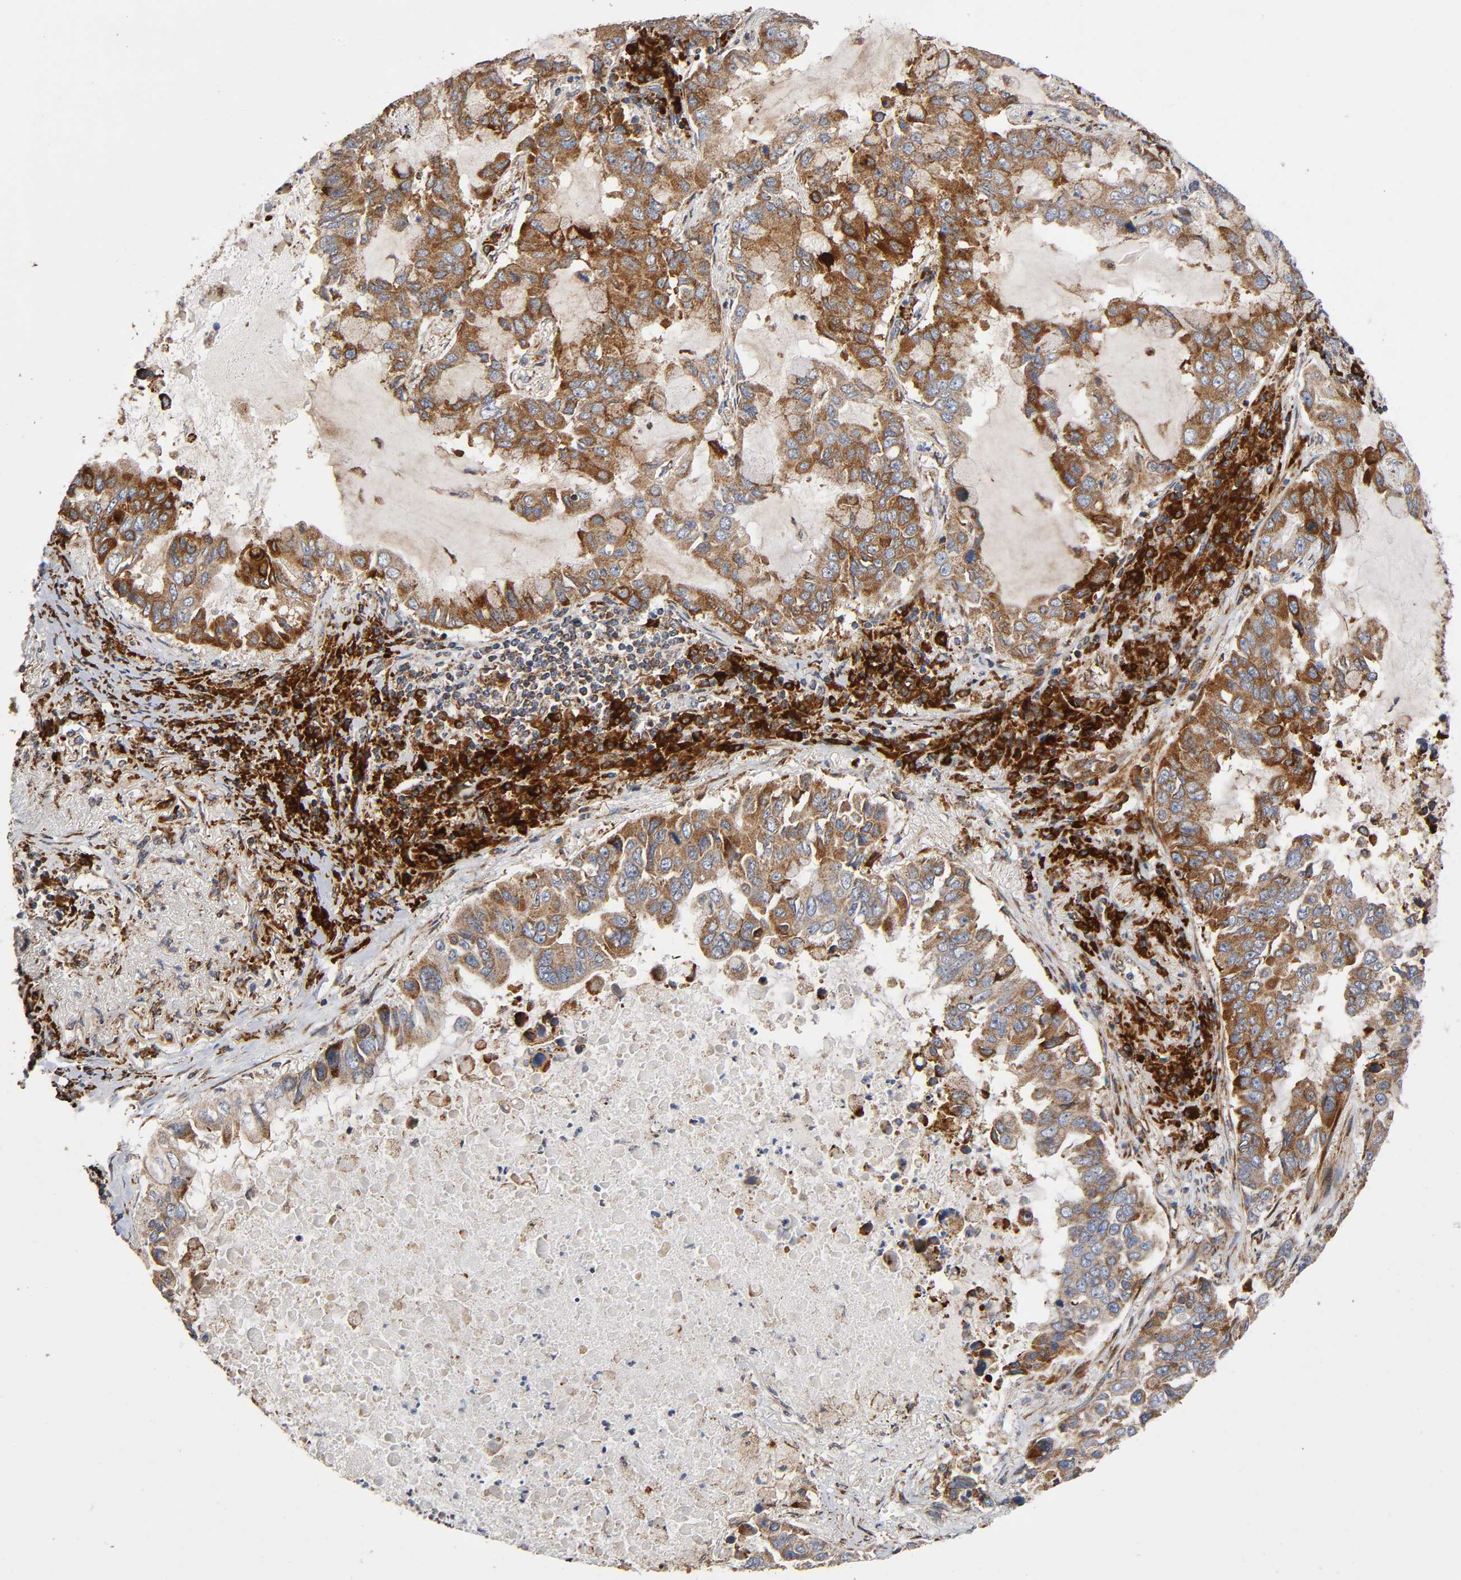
{"staining": {"intensity": "moderate", "quantity": ">75%", "location": "cytoplasmic/membranous"}, "tissue": "lung cancer", "cell_type": "Tumor cells", "image_type": "cancer", "snomed": [{"axis": "morphology", "description": "Adenocarcinoma, NOS"}, {"axis": "topography", "description": "Lung"}], "caption": "Immunohistochemical staining of lung adenocarcinoma shows moderate cytoplasmic/membranous protein expression in about >75% of tumor cells. Using DAB (brown) and hematoxylin (blue) stains, captured at high magnification using brightfield microscopy.", "gene": "MAP3K1", "patient": {"sex": "male", "age": 64}}